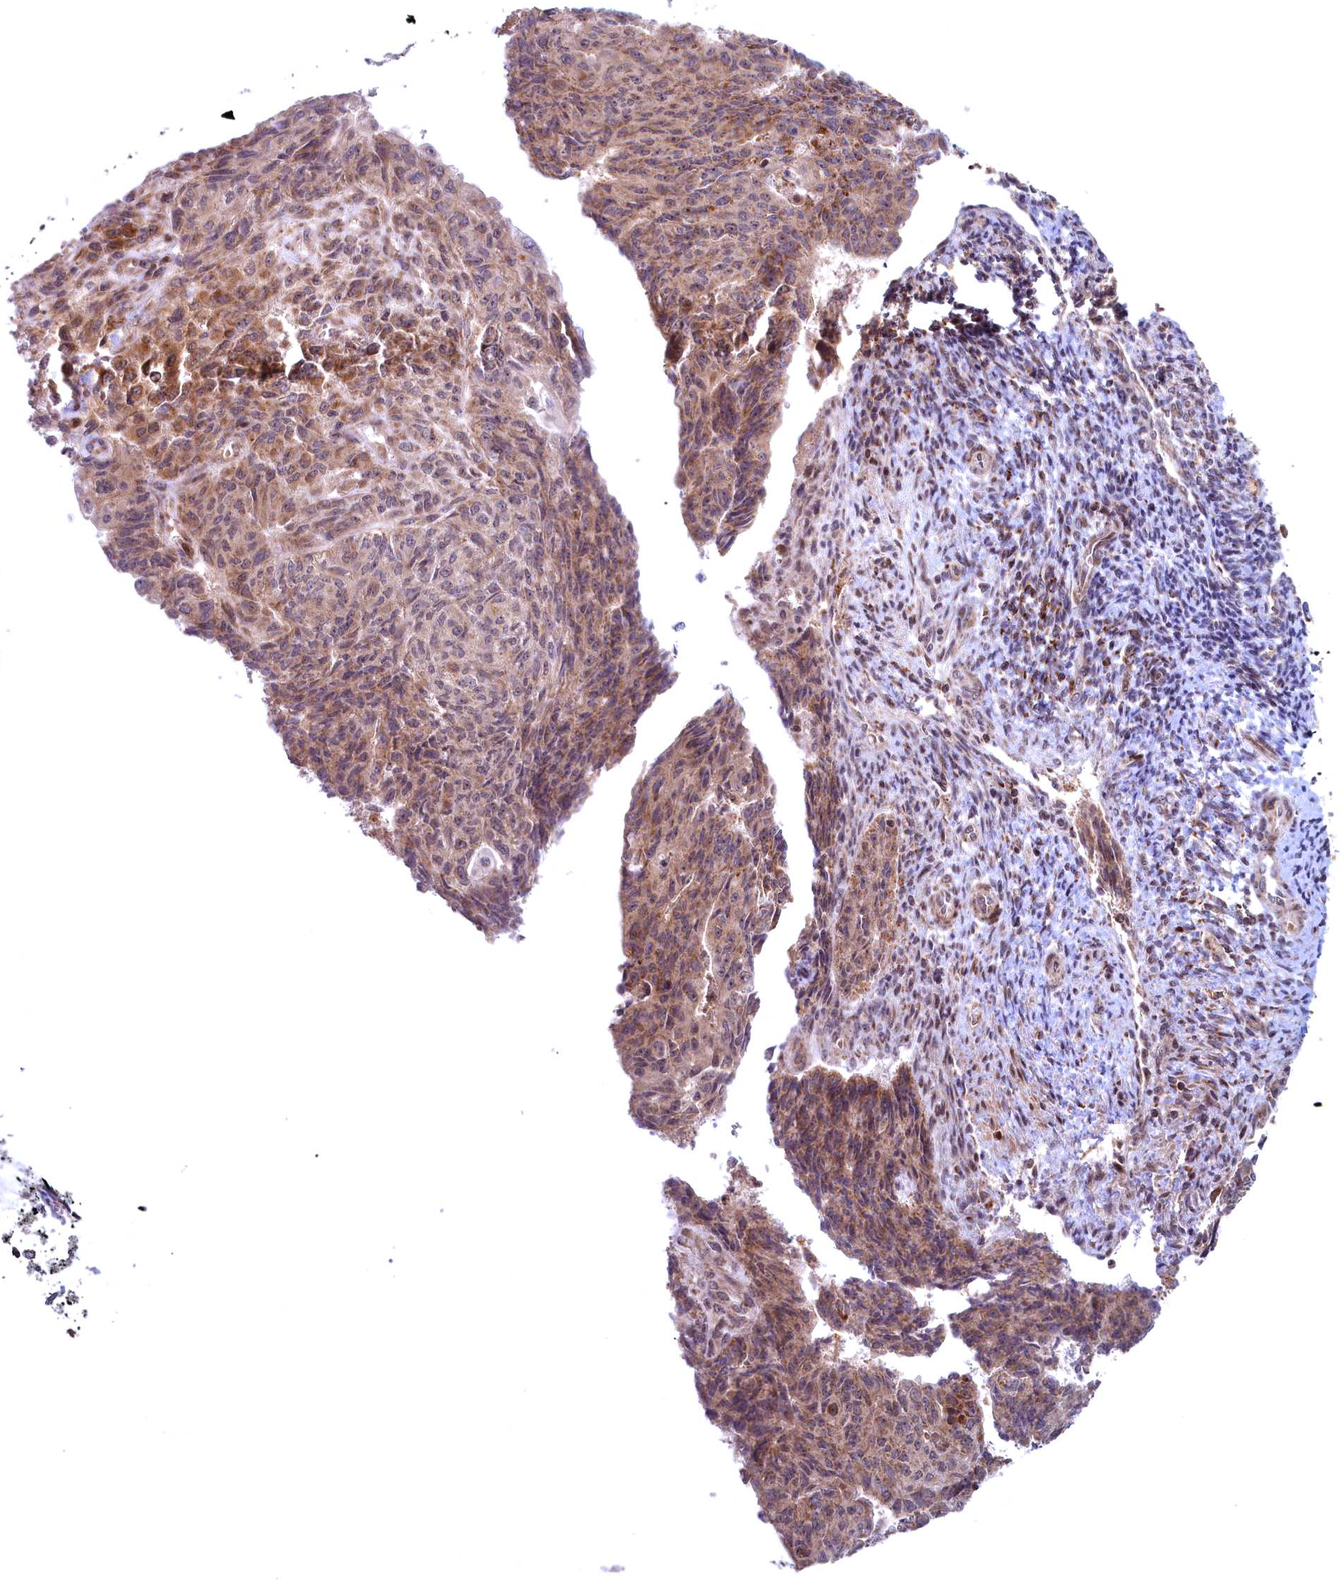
{"staining": {"intensity": "moderate", "quantity": ">75%", "location": "cytoplasmic/membranous"}, "tissue": "endometrial cancer", "cell_type": "Tumor cells", "image_type": "cancer", "snomed": [{"axis": "morphology", "description": "Adenocarcinoma, NOS"}, {"axis": "topography", "description": "Endometrium"}], "caption": "Tumor cells exhibit moderate cytoplasmic/membranous expression in approximately >75% of cells in adenocarcinoma (endometrial).", "gene": "PLA2G10", "patient": {"sex": "female", "age": 32}}